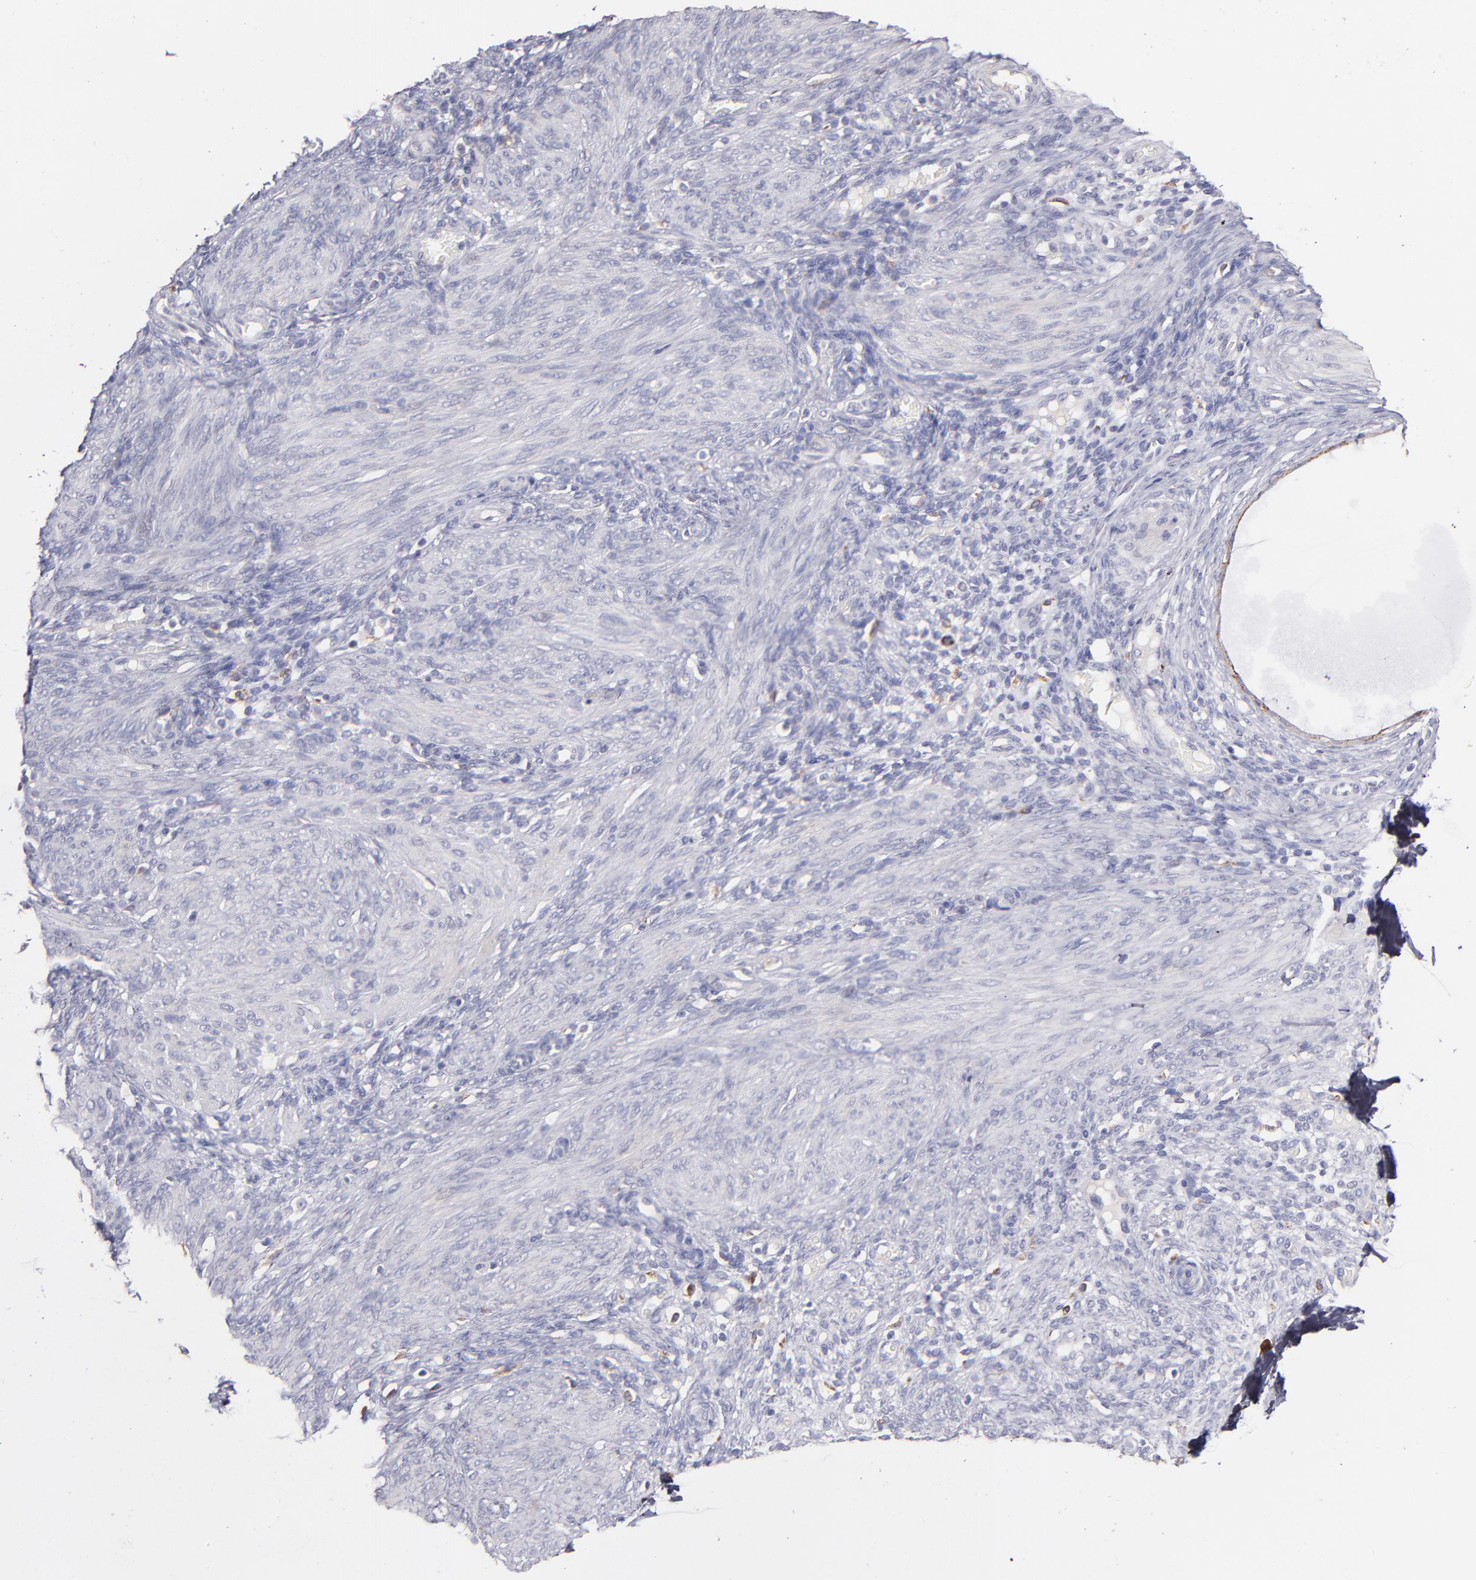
{"staining": {"intensity": "strong", "quantity": "<25%", "location": "cytoplasmic/membranous"}, "tissue": "endometrium", "cell_type": "Cells in endometrial stroma", "image_type": "normal", "snomed": [{"axis": "morphology", "description": "Normal tissue, NOS"}, {"axis": "topography", "description": "Endometrium"}], "caption": "Protein positivity by immunohistochemistry exhibits strong cytoplasmic/membranous staining in approximately <25% of cells in endometrial stroma in normal endometrium.", "gene": "GLDC", "patient": {"sex": "female", "age": 72}}